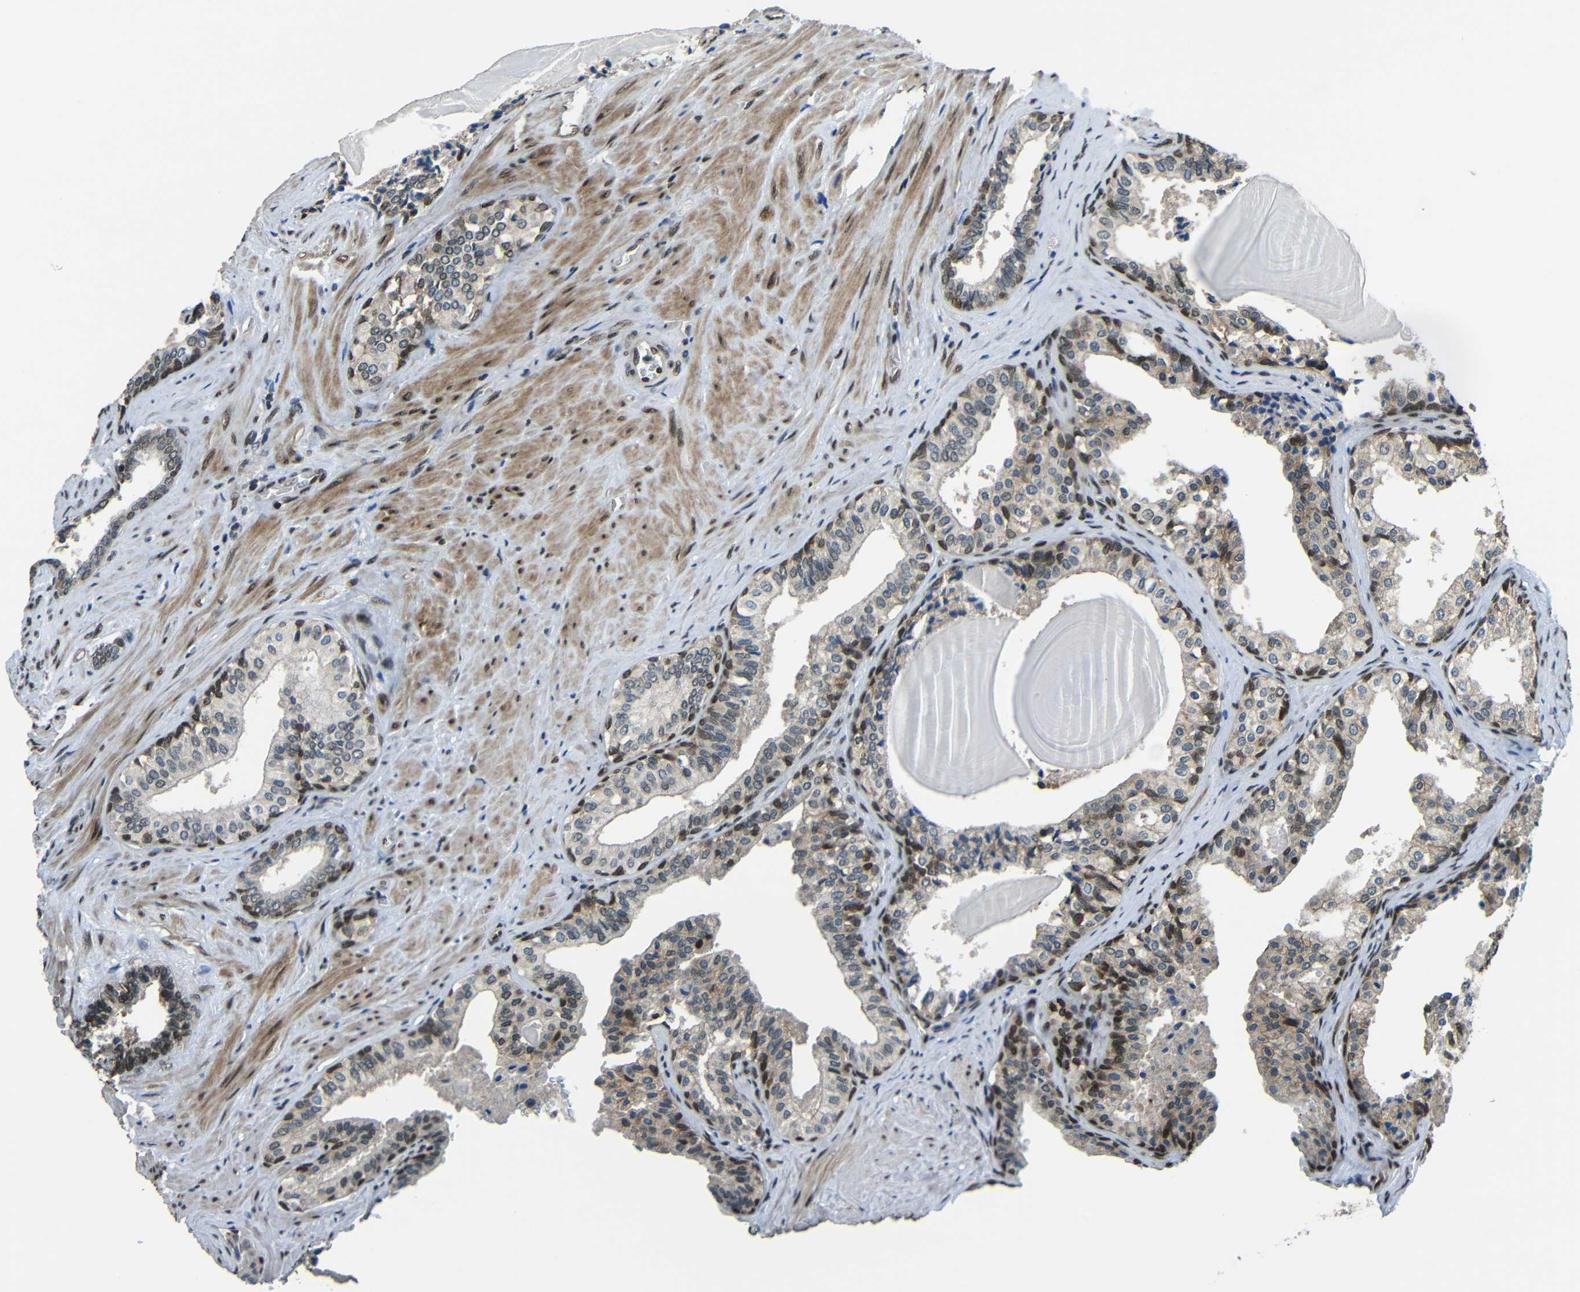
{"staining": {"intensity": "moderate", "quantity": "<25%", "location": "nuclear"}, "tissue": "prostate cancer", "cell_type": "Tumor cells", "image_type": "cancer", "snomed": [{"axis": "morphology", "description": "Adenocarcinoma, Low grade"}, {"axis": "topography", "description": "Prostate"}], "caption": "A brown stain highlights moderate nuclear positivity of a protein in prostate cancer tumor cells.", "gene": "PSIP1", "patient": {"sex": "male", "age": 60}}